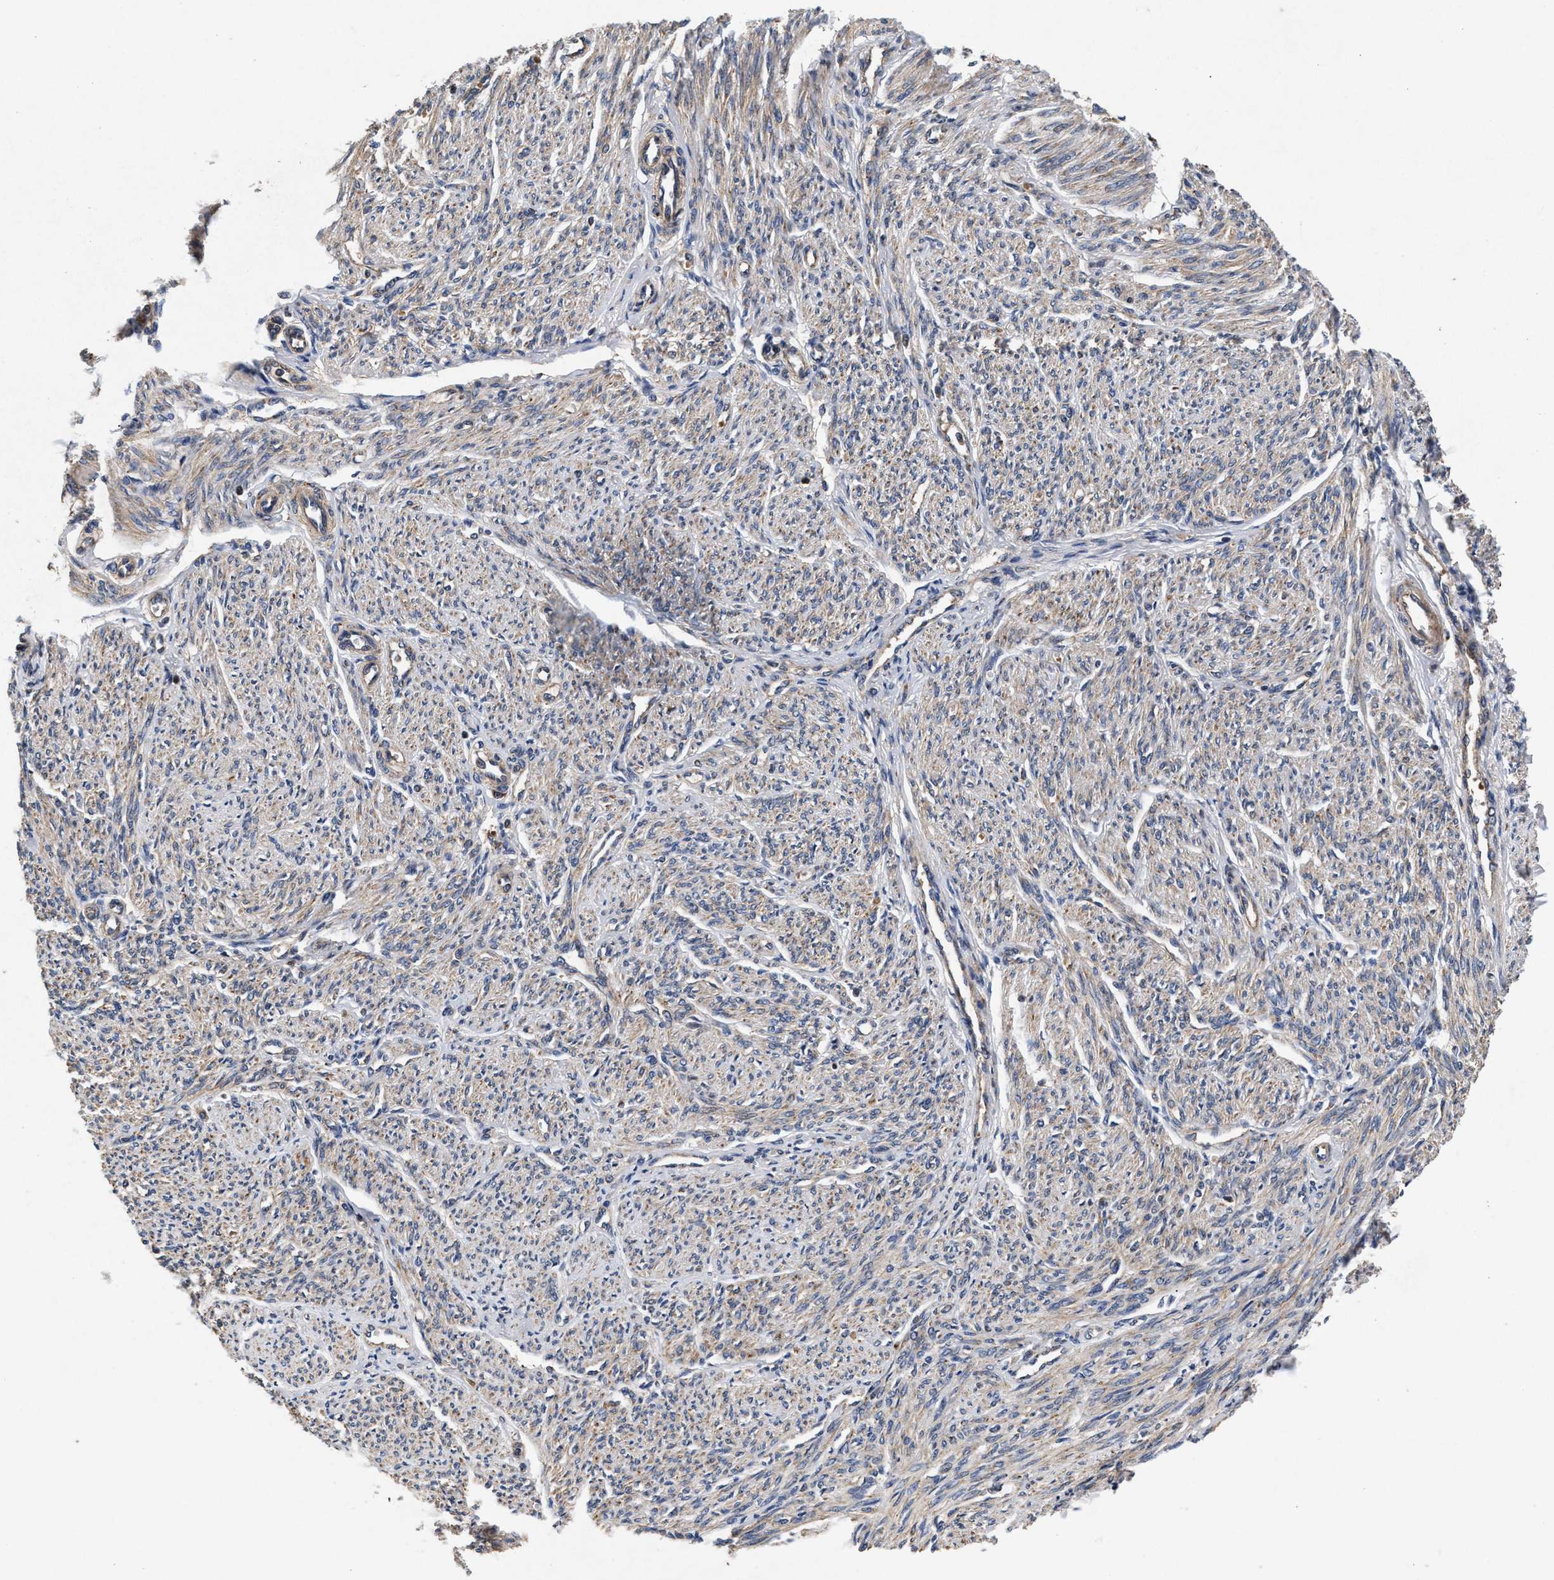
{"staining": {"intensity": "weak", "quantity": ">75%", "location": "cytoplasmic/membranous"}, "tissue": "smooth muscle", "cell_type": "Smooth muscle cells", "image_type": "normal", "snomed": [{"axis": "morphology", "description": "Normal tissue, NOS"}, {"axis": "topography", "description": "Smooth muscle"}], "caption": "This is a histology image of immunohistochemistry staining of unremarkable smooth muscle, which shows weak staining in the cytoplasmic/membranous of smooth muscle cells.", "gene": "NFKB2", "patient": {"sex": "female", "age": 65}}